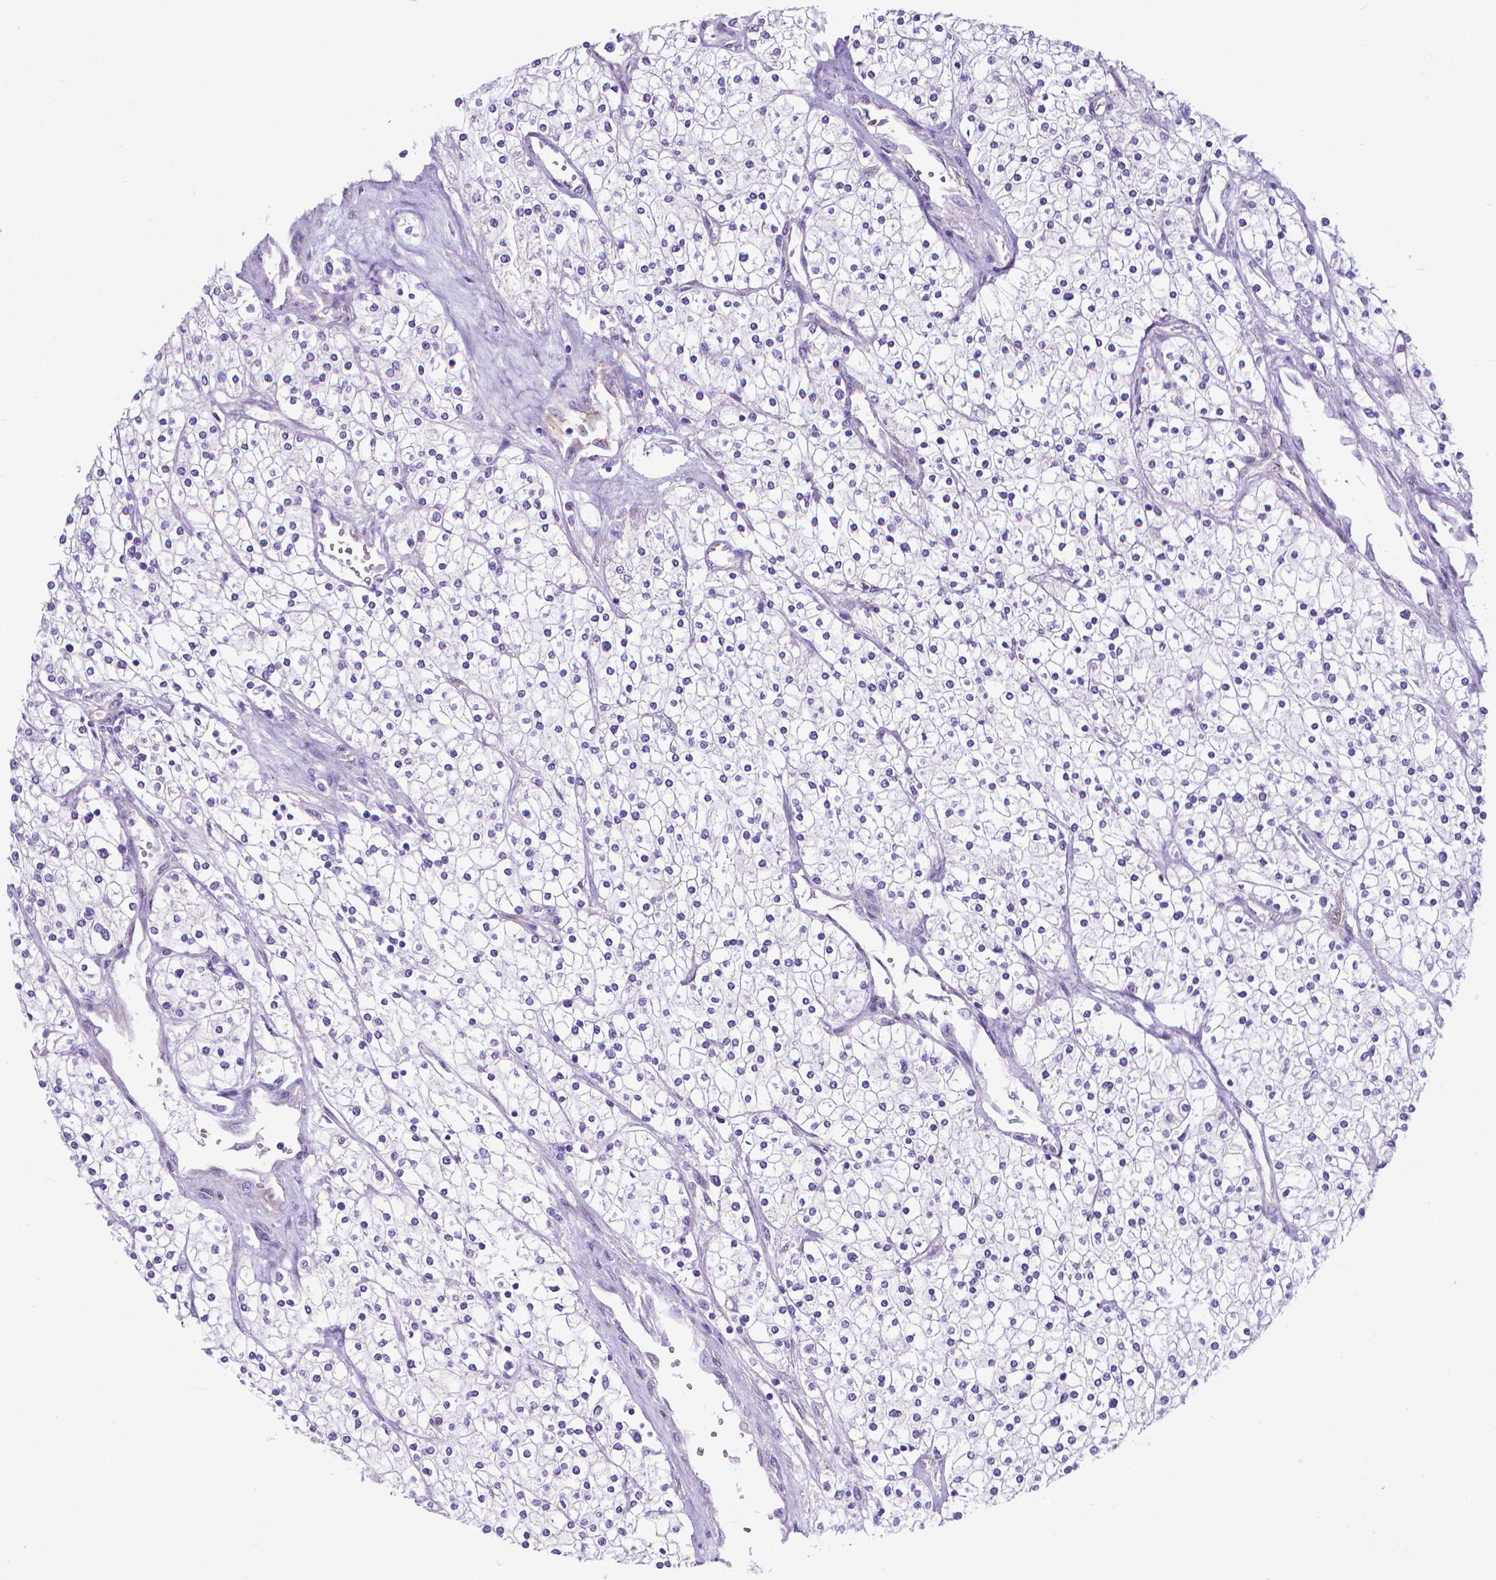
{"staining": {"intensity": "negative", "quantity": "none", "location": "none"}, "tissue": "renal cancer", "cell_type": "Tumor cells", "image_type": "cancer", "snomed": [{"axis": "morphology", "description": "Adenocarcinoma, NOS"}, {"axis": "topography", "description": "Kidney"}], "caption": "There is no significant staining in tumor cells of renal adenocarcinoma.", "gene": "CLIC4", "patient": {"sex": "male", "age": 80}}